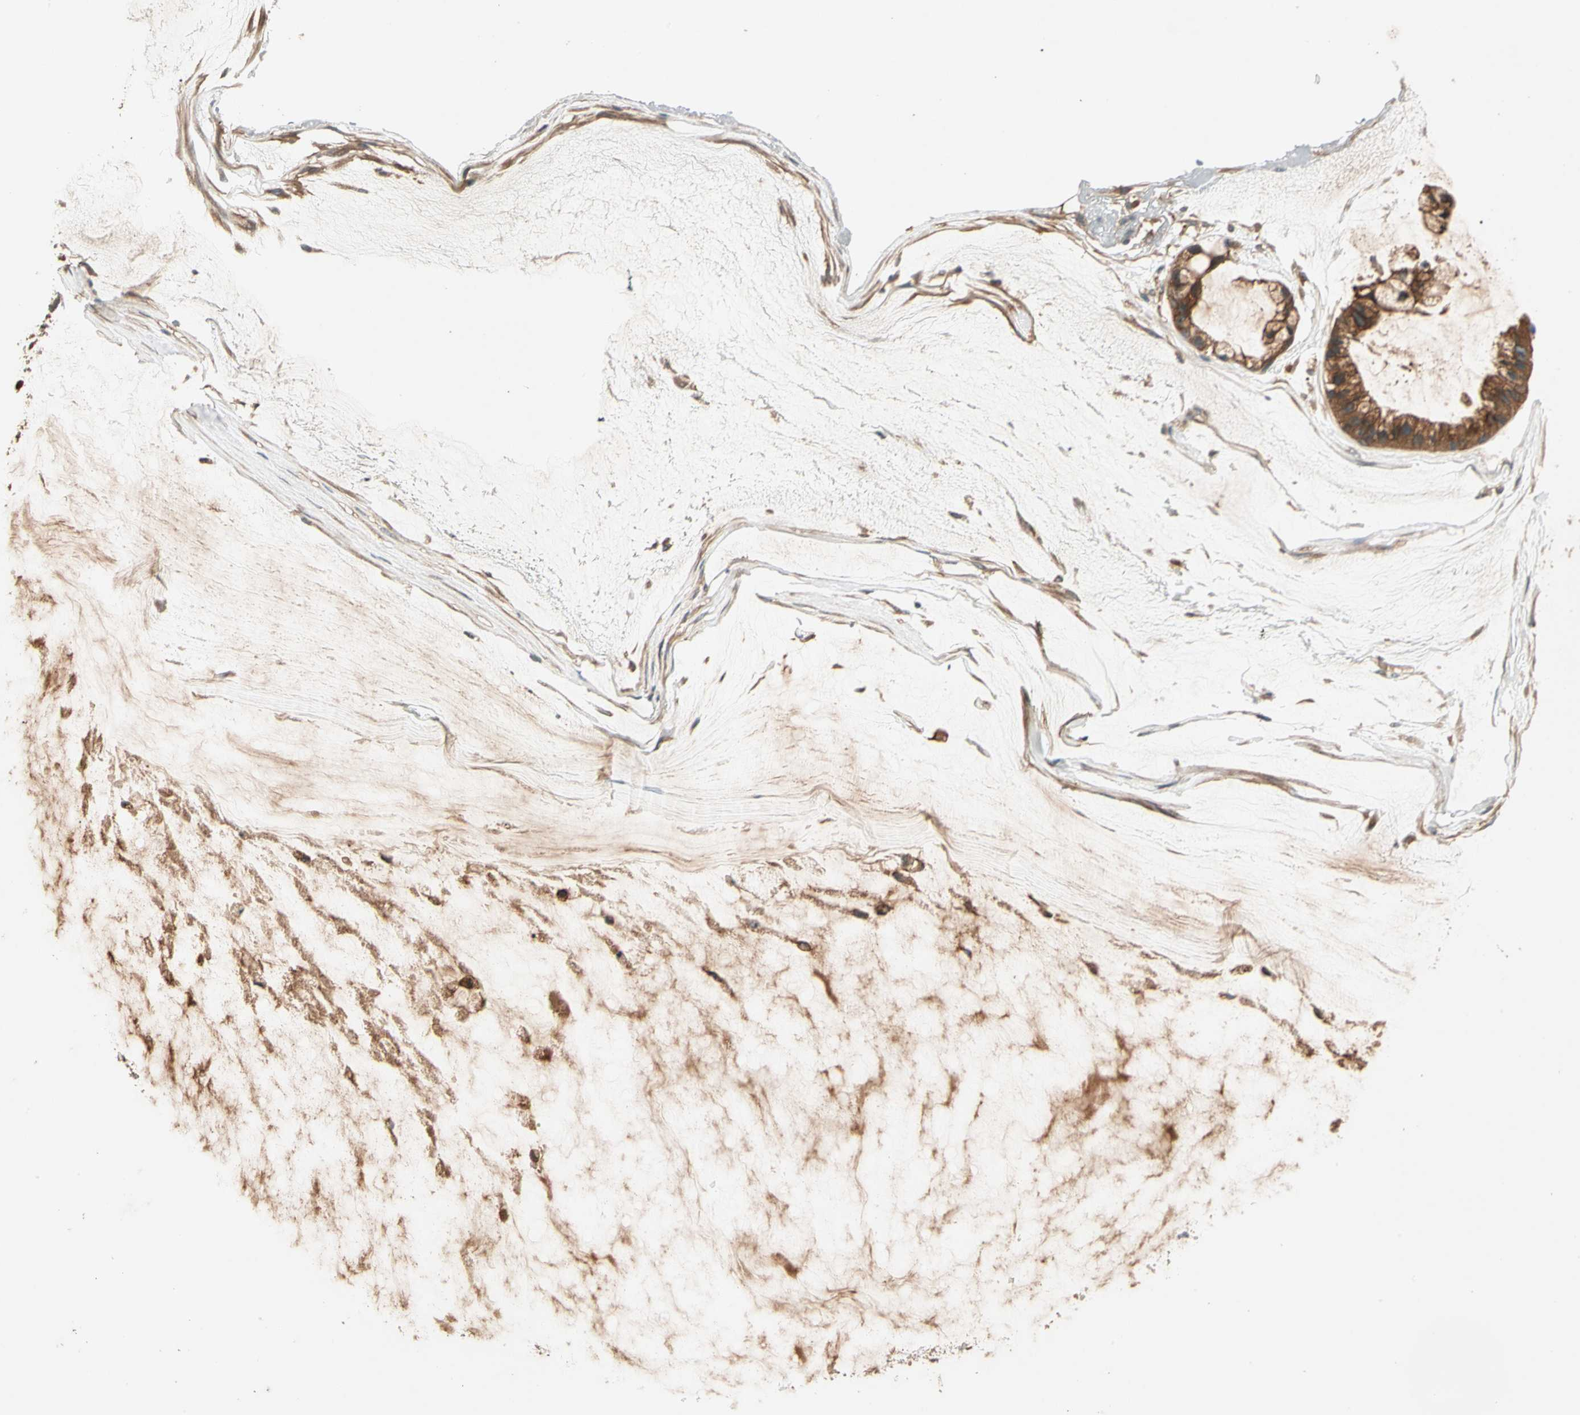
{"staining": {"intensity": "moderate", "quantity": ">75%", "location": "cytoplasmic/membranous"}, "tissue": "ovarian cancer", "cell_type": "Tumor cells", "image_type": "cancer", "snomed": [{"axis": "morphology", "description": "Cystadenocarcinoma, mucinous, NOS"}, {"axis": "topography", "description": "Ovary"}], "caption": "Brown immunohistochemical staining in ovarian cancer displays moderate cytoplasmic/membranous expression in approximately >75% of tumor cells.", "gene": "ROCK2", "patient": {"sex": "female", "age": 39}}